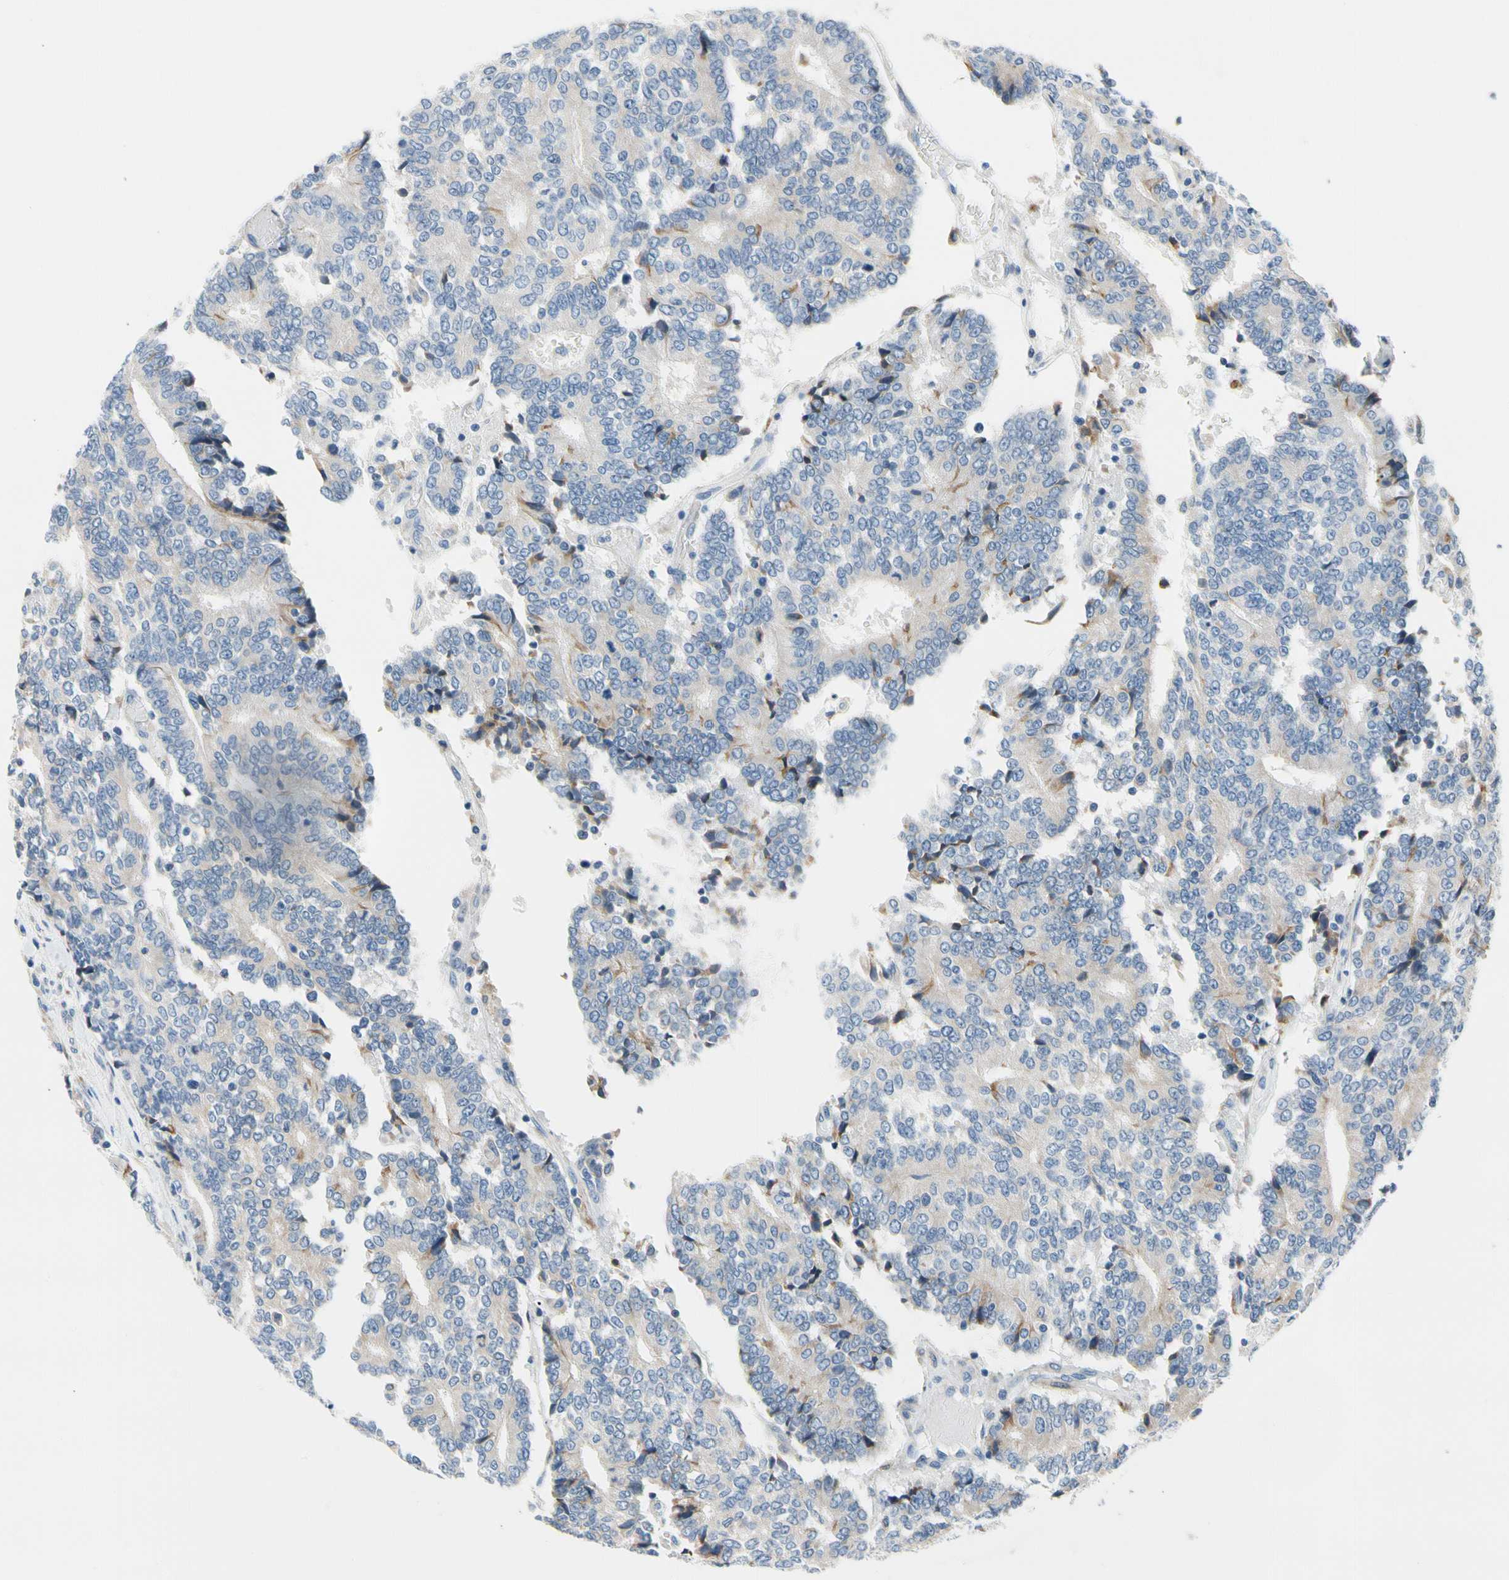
{"staining": {"intensity": "weak", "quantity": "<25%", "location": "cytoplasmic/membranous"}, "tissue": "prostate cancer", "cell_type": "Tumor cells", "image_type": "cancer", "snomed": [{"axis": "morphology", "description": "Adenocarcinoma, High grade"}, {"axis": "topography", "description": "Prostate"}], "caption": "An IHC photomicrograph of prostate cancer is shown. There is no staining in tumor cells of prostate cancer.", "gene": "STXBP1", "patient": {"sex": "male", "age": 55}}